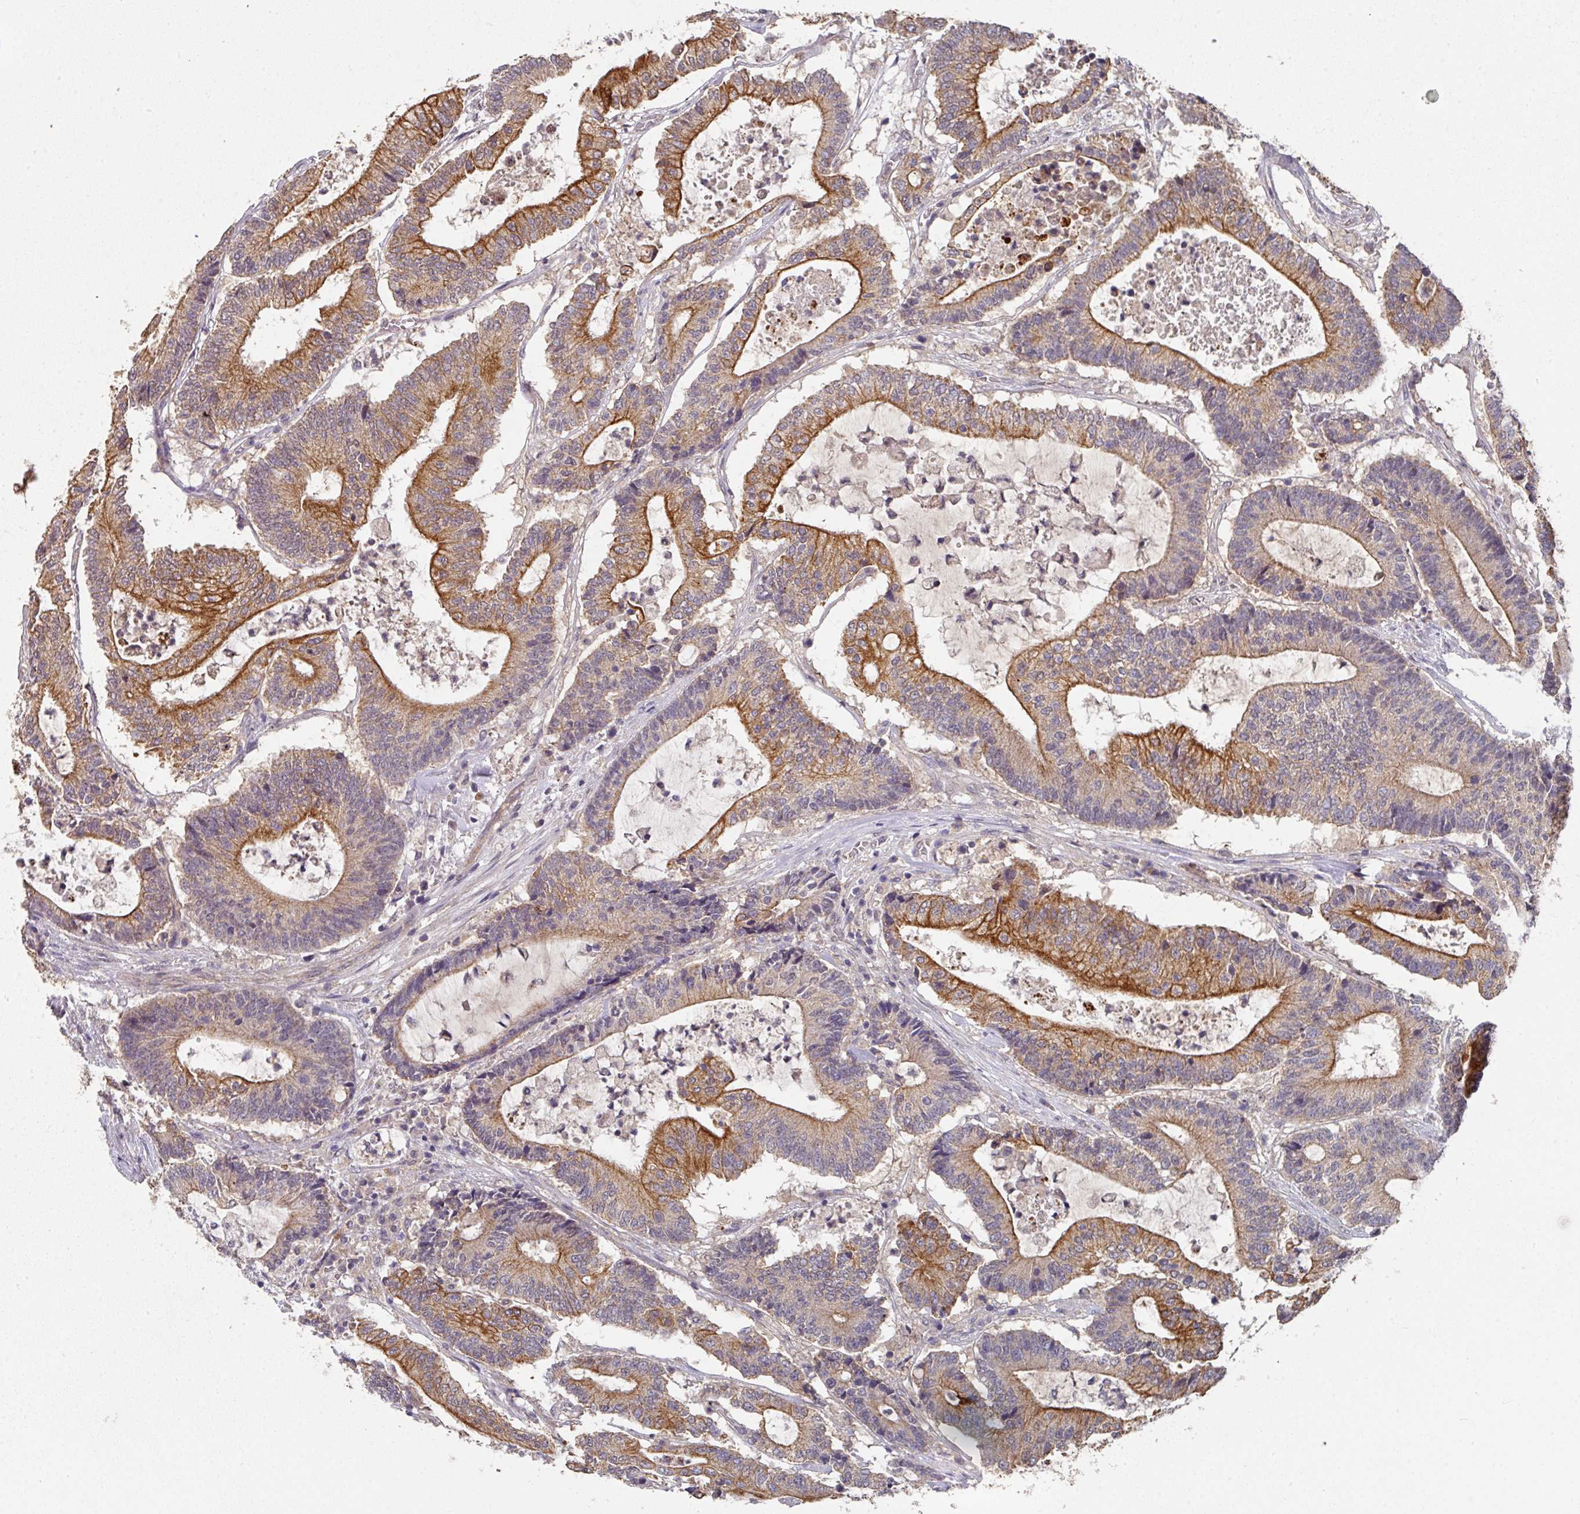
{"staining": {"intensity": "moderate", "quantity": "25%-75%", "location": "cytoplasmic/membranous"}, "tissue": "colorectal cancer", "cell_type": "Tumor cells", "image_type": "cancer", "snomed": [{"axis": "morphology", "description": "Adenocarcinoma, NOS"}, {"axis": "topography", "description": "Colon"}], "caption": "Adenocarcinoma (colorectal) tissue exhibits moderate cytoplasmic/membranous expression in about 25%-75% of tumor cells Nuclei are stained in blue.", "gene": "EXTL3", "patient": {"sex": "female", "age": 84}}